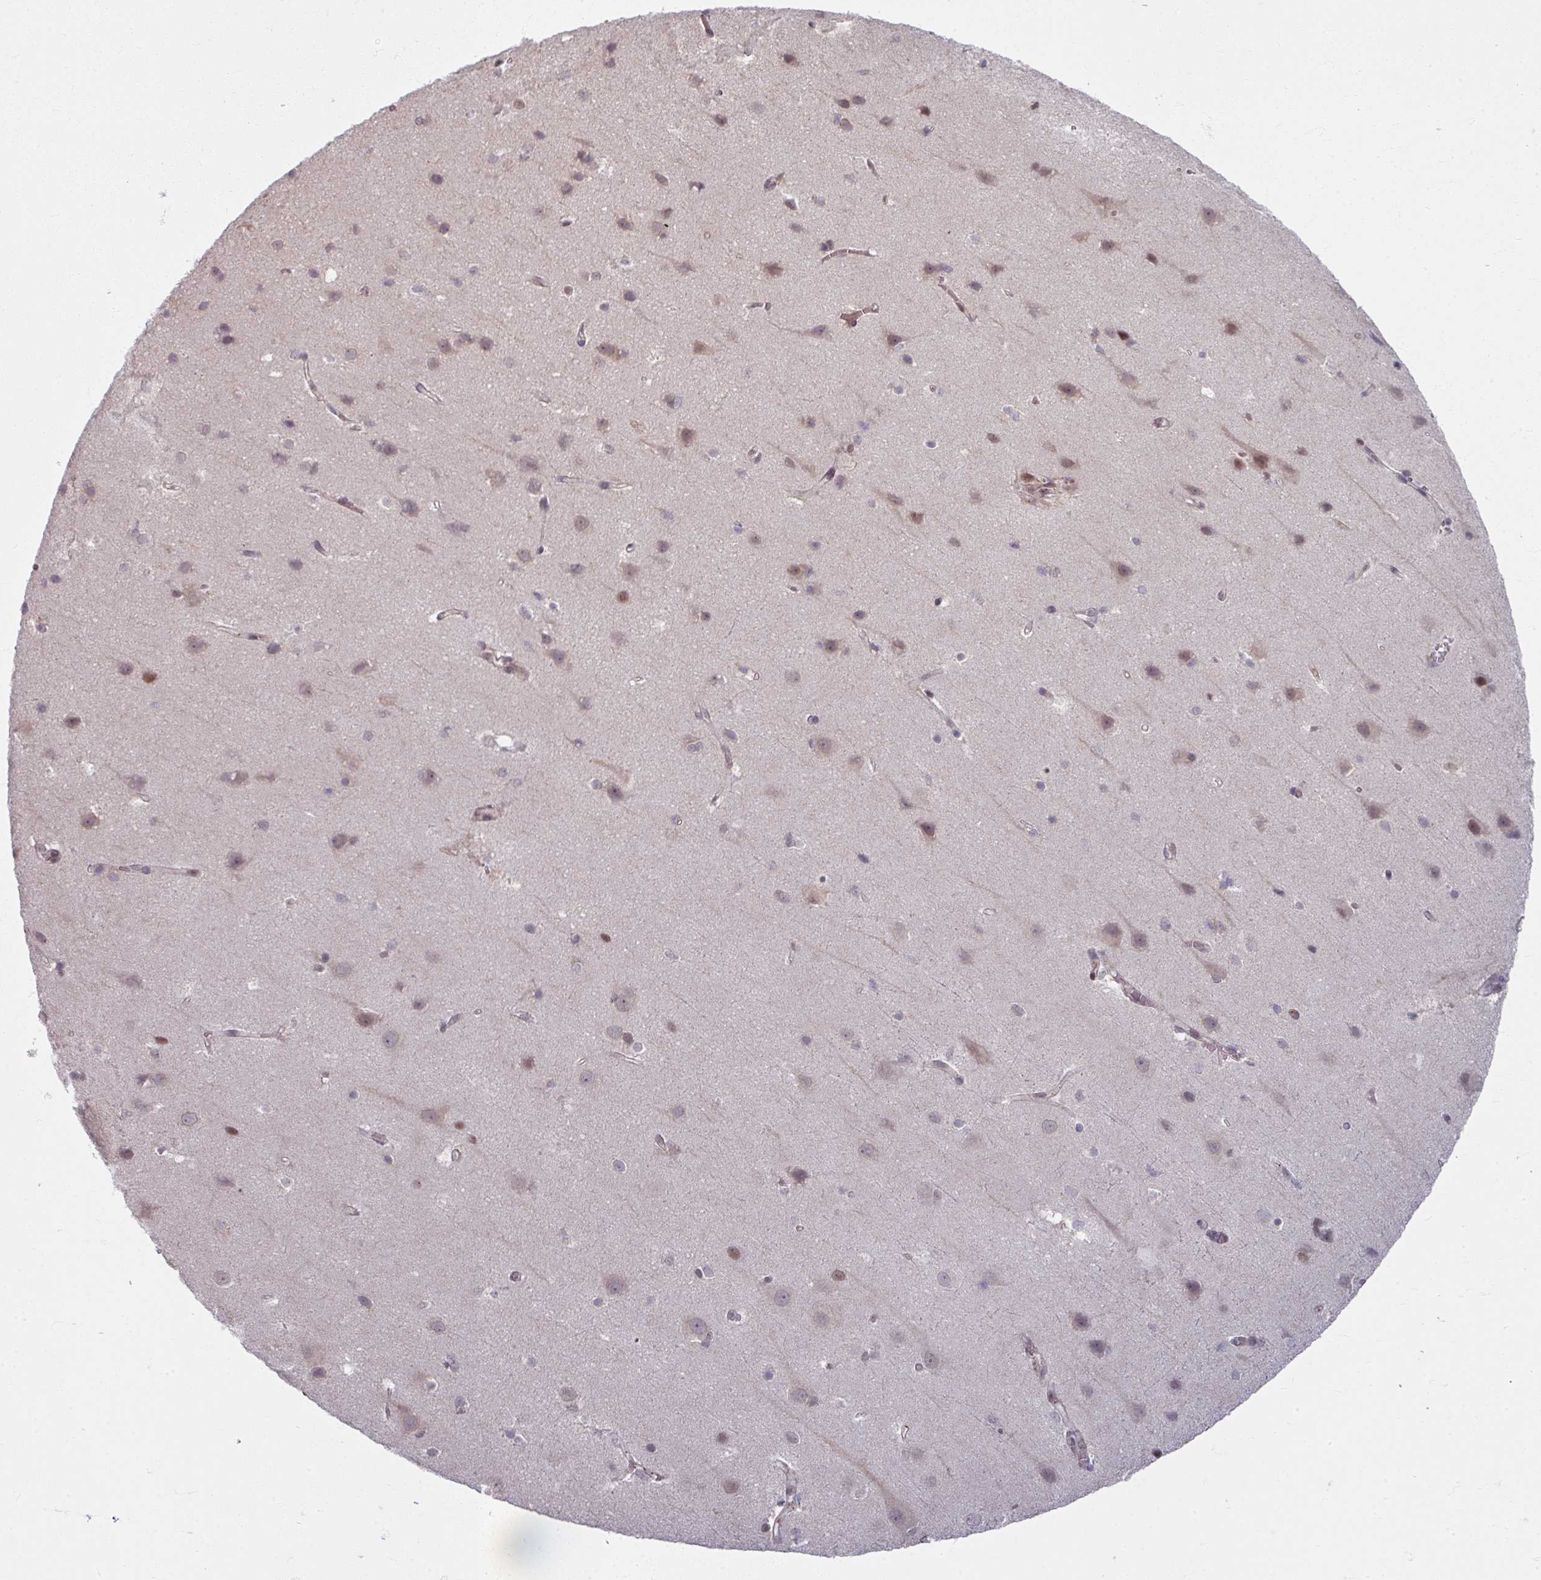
{"staining": {"intensity": "weak", "quantity": "25%-75%", "location": "cytoplasmic/membranous"}, "tissue": "cerebral cortex", "cell_type": "Endothelial cells", "image_type": "normal", "snomed": [{"axis": "morphology", "description": "Normal tissue, NOS"}, {"axis": "topography", "description": "Cerebral cortex"}], "caption": "Benign cerebral cortex was stained to show a protein in brown. There is low levels of weak cytoplasmic/membranous positivity in about 25%-75% of endothelial cells. The protein of interest is shown in brown color, while the nuclei are stained blue.", "gene": "KLC3", "patient": {"sex": "male", "age": 37}}